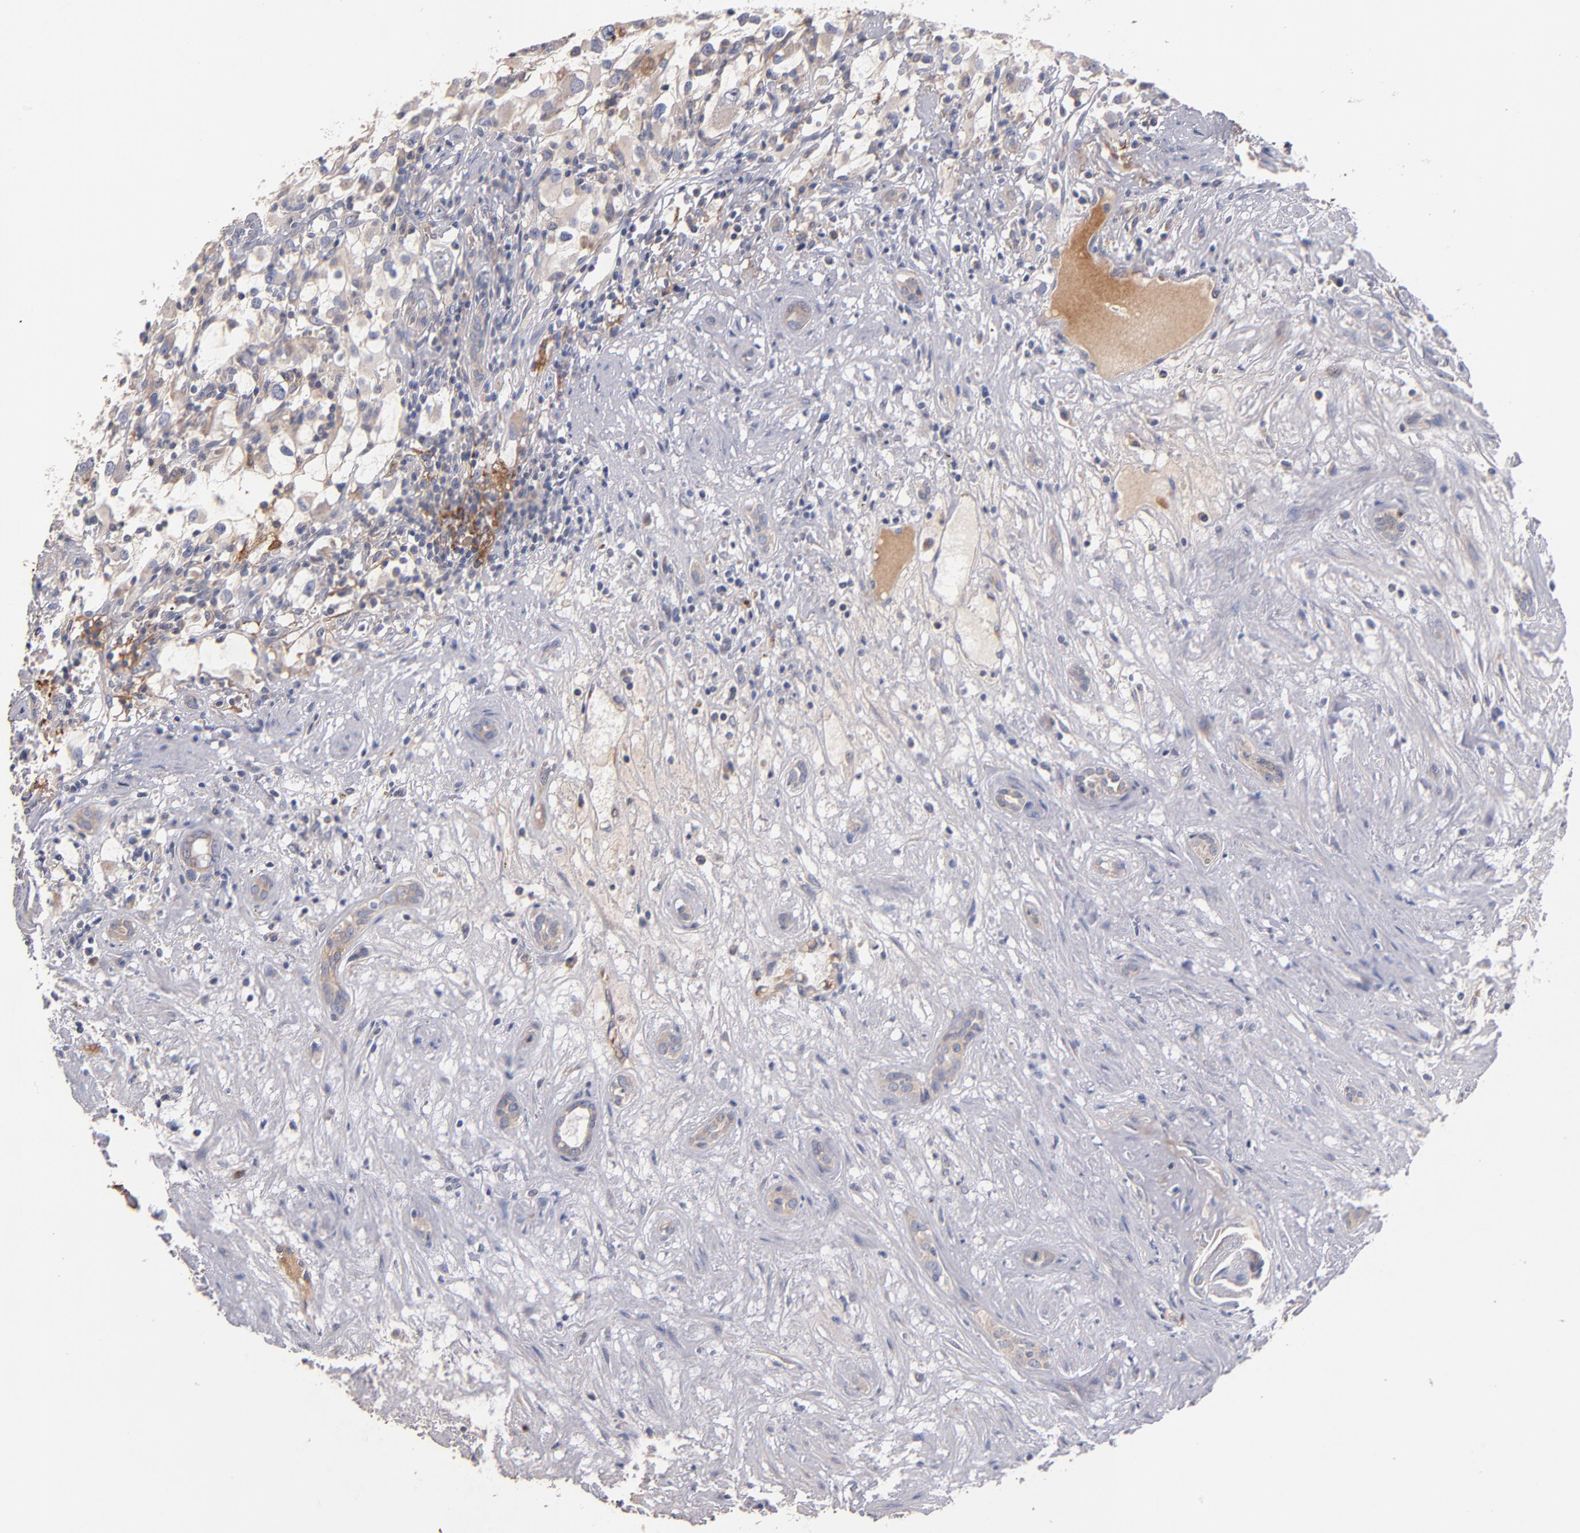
{"staining": {"intensity": "weak", "quantity": "<25%", "location": "cytoplasmic/membranous"}, "tissue": "renal cancer", "cell_type": "Tumor cells", "image_type": "cancer", "snomed": [{"axis": "morphology", "description": "Adenocarcinoma, NOS"}, {"axis": "topography", "description": "Kidney"}], "caption": "Tumor cells show no significant protein positivity in renal cancer (adenocarcinoma).", "gene": "DACT1", "patient": {"sex": "female", "age": 52}}